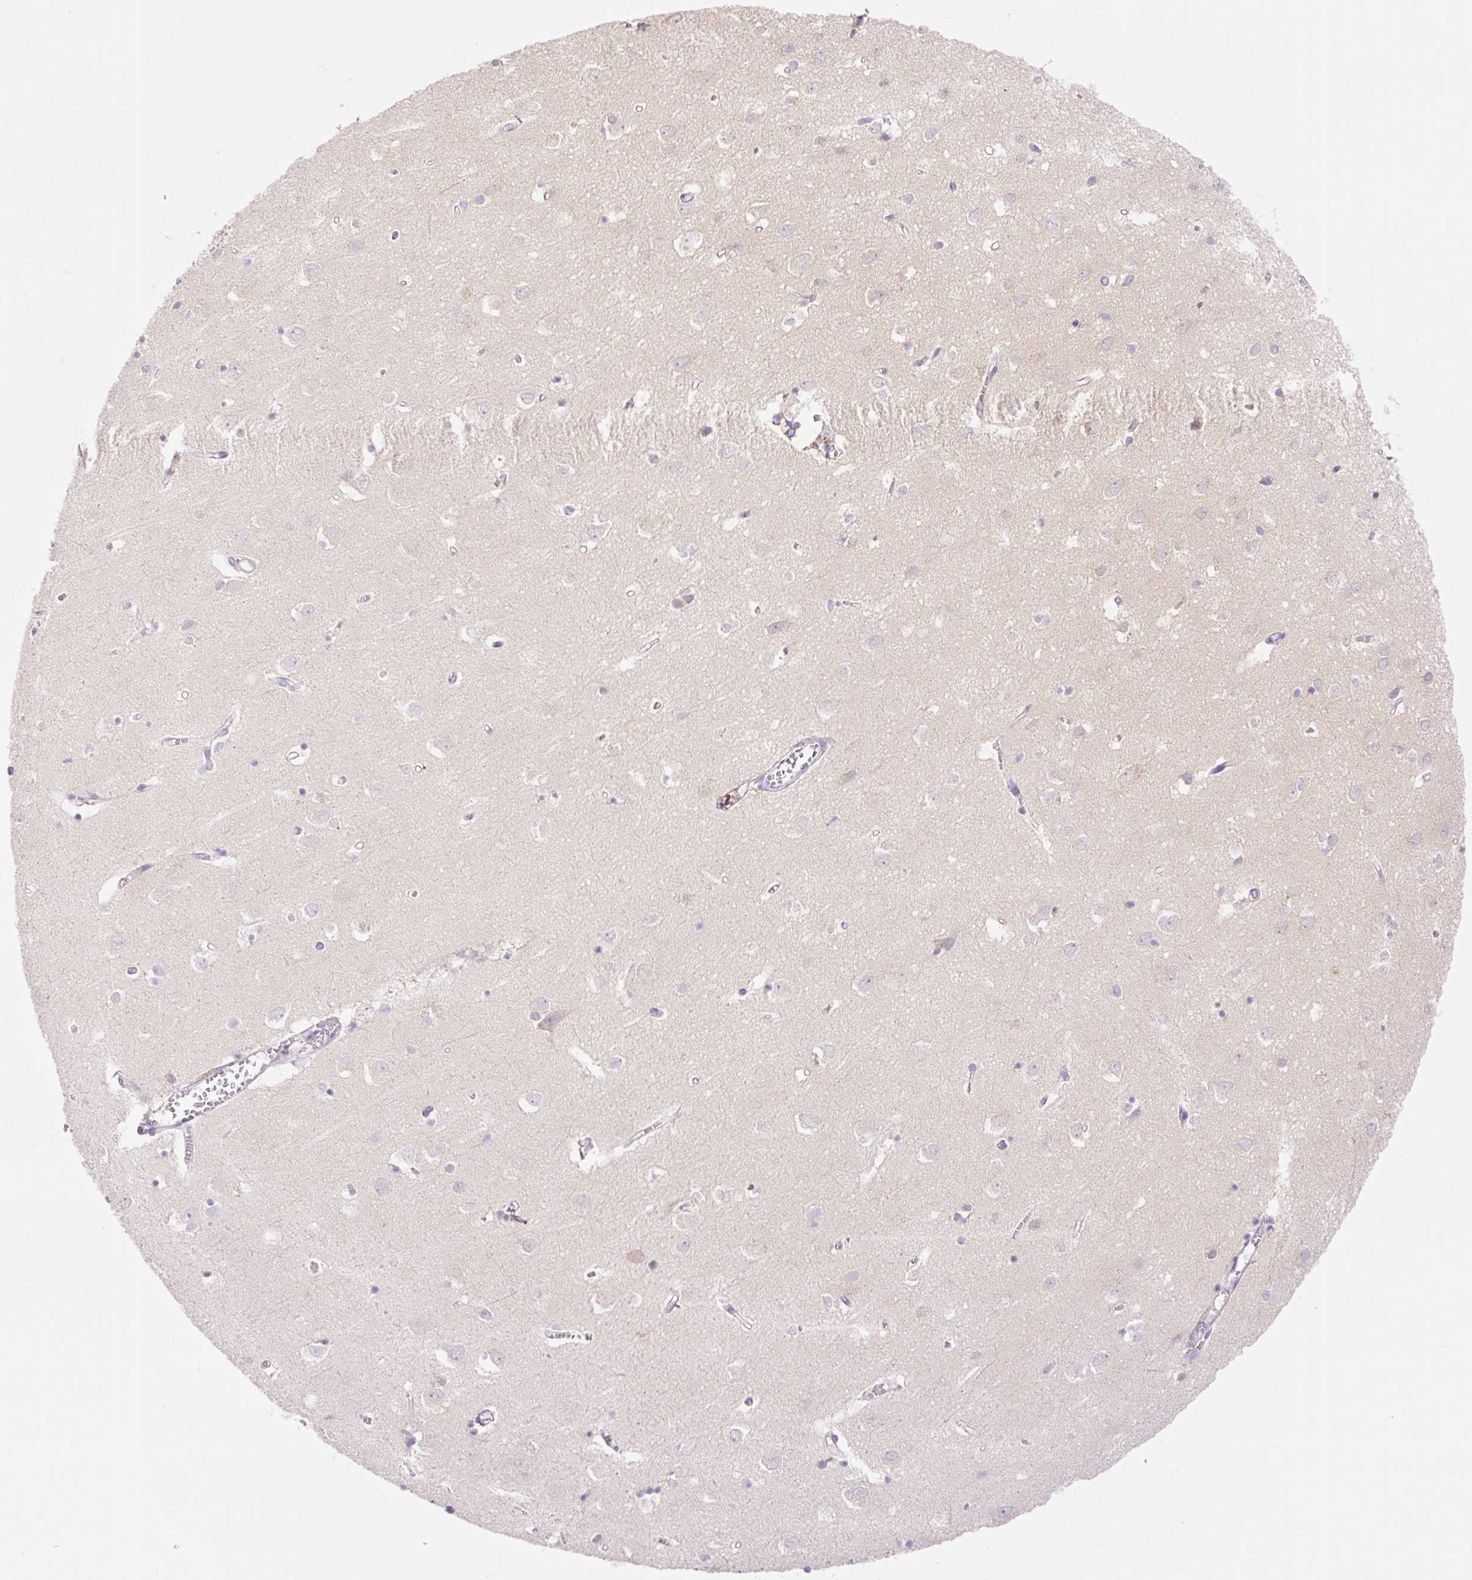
{"staining": {"intensity": "negative", "quantity": "none", "location": "none"}, "tissue": "cerebral cortex", "cell_type": "Endothelial cells", "image_type": "normal", "snomed": [{"axis": "morphology", "description": "Normal tissue, NOS"}, {"axis": "topography", "description": "Cerebral cortex"}], "caption": "Human cerebral cortex stained for a protein using immunohistochemistry (IHC) shows no expression in endothelial cells.", "gene": "DENND5A", "patient": {"sex": "male", "age": 70}}